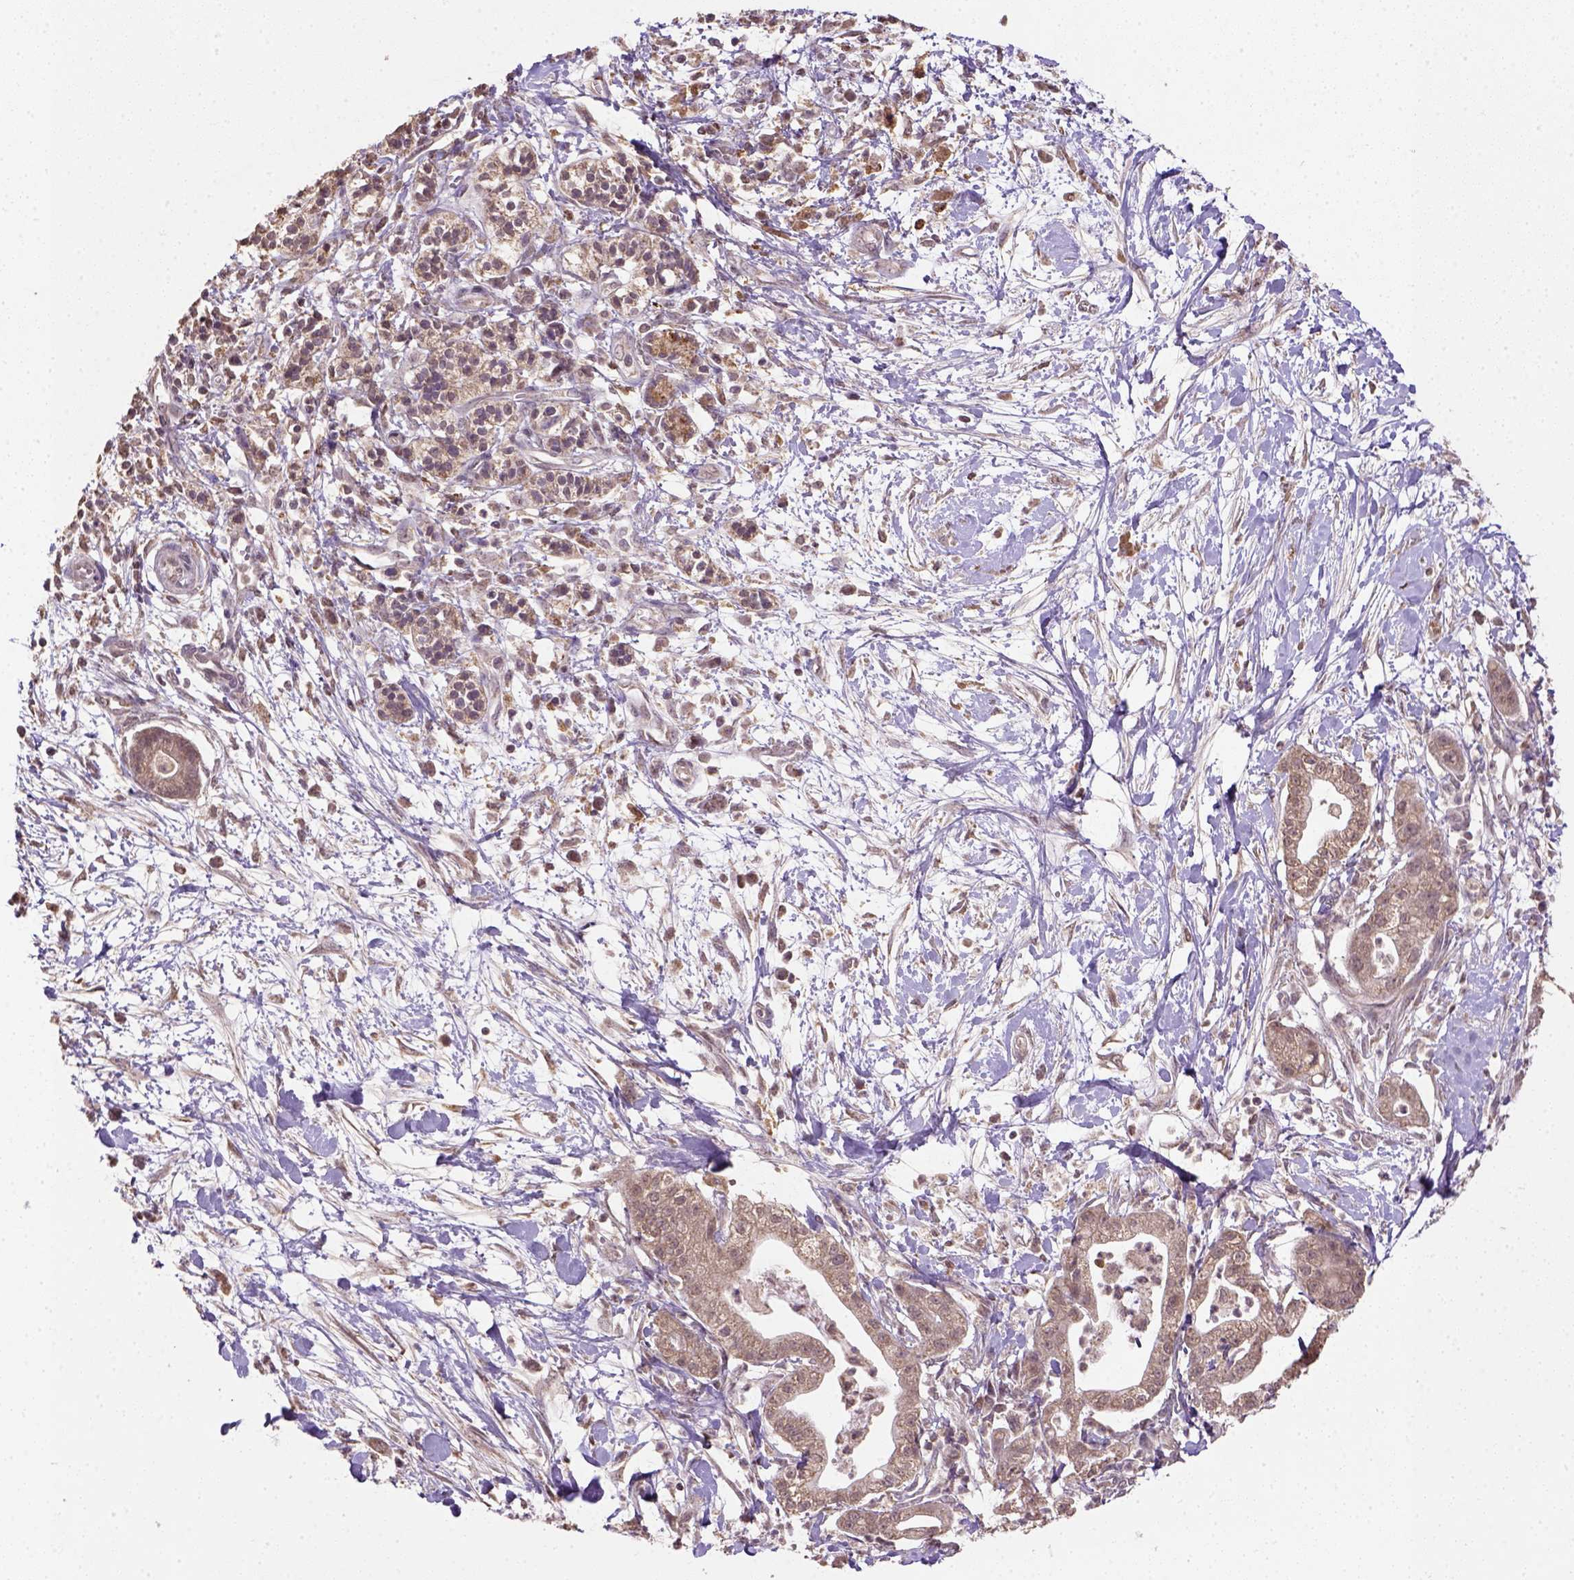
{"staining": {"intensity": "moderate", "quantity": ">75%", "location": "cytoplasmic/membranous"}, "tissue": "pancreatic cancer", "cell_type": "Tumor cells", "image_type": "cancer", "snomed": [{"axis": "morphology", "description": "Normal tissue, NOS"}, {"axis": "morphology", "description": "Adenocarcinoma, NOS"}, {"axis": "topography", "description": "Lymph node"}, {"axis": "topography", "description": "Pancreas"}], "caption": "Immunohistochemical staining of human pancreatic cancer displays medium levels of moderate cytoplasmic/membranous protein staining in about >75% of tumor cells. Nuclei are stained in blue.", "gene": "NUDT10", "patient": {"sex": "female", "age": 58}}